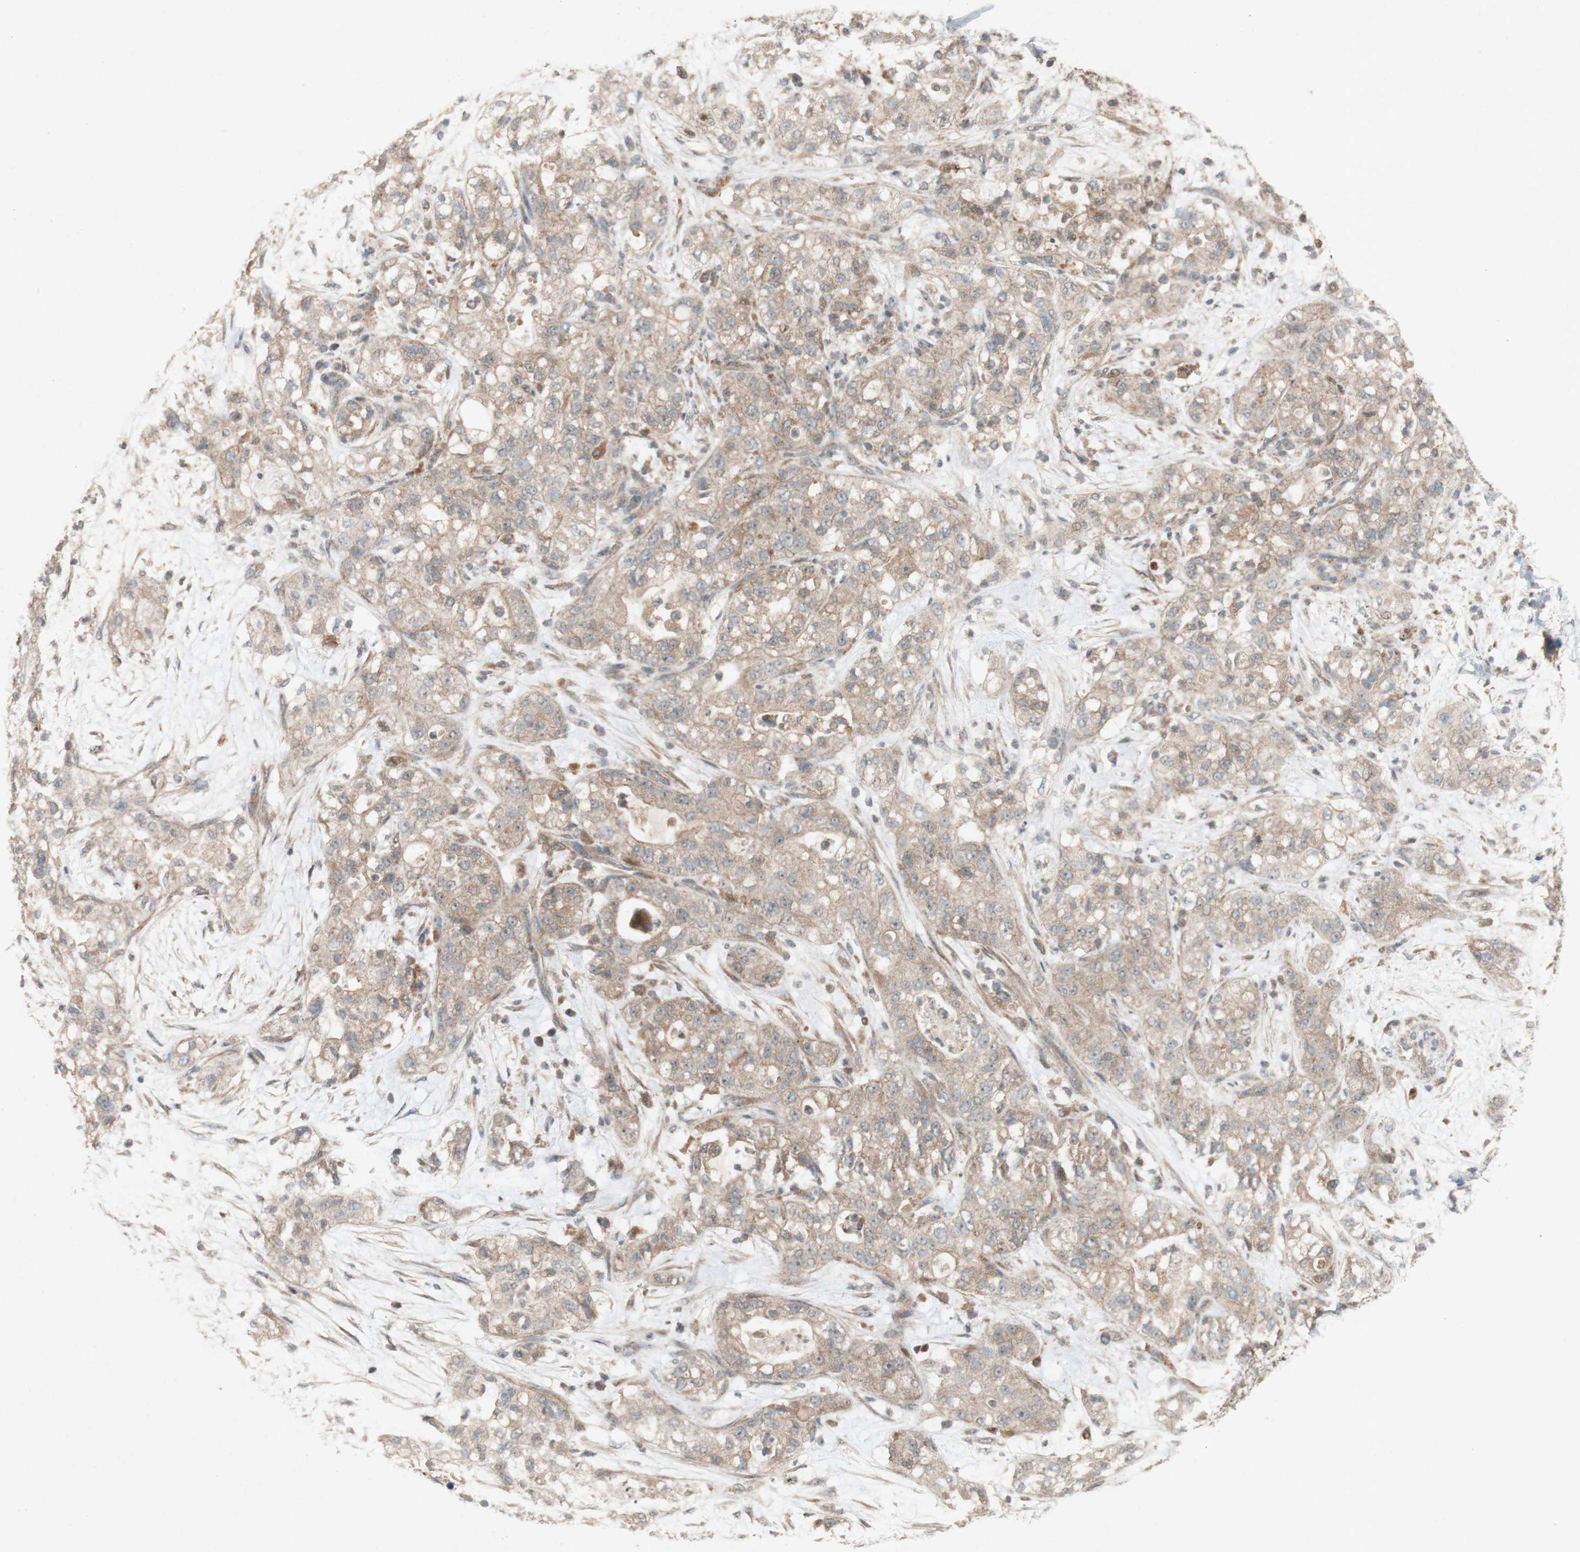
{"staining": {"intensity": "weak", "quantity": ">75%", "location": "cytoplasmic/membranous"}, "tissue": "pancreatic cancer", "cell_type": "Tumor cells", "image_type": "cancer", "snomed": [{"axis": "morphology", "description": "Adenocarcinoma, NOS"}, {"axis": "topography", "description": "Pancreas"}], "caption": "Immunohistochemical staining of pancreatic cancer shows low levels of weak cytoplasmic/membranous positivity in about >75% of tumor cells.", "gene": "ATP6V1F", "patient": {"sex": "female", "age": 78}}